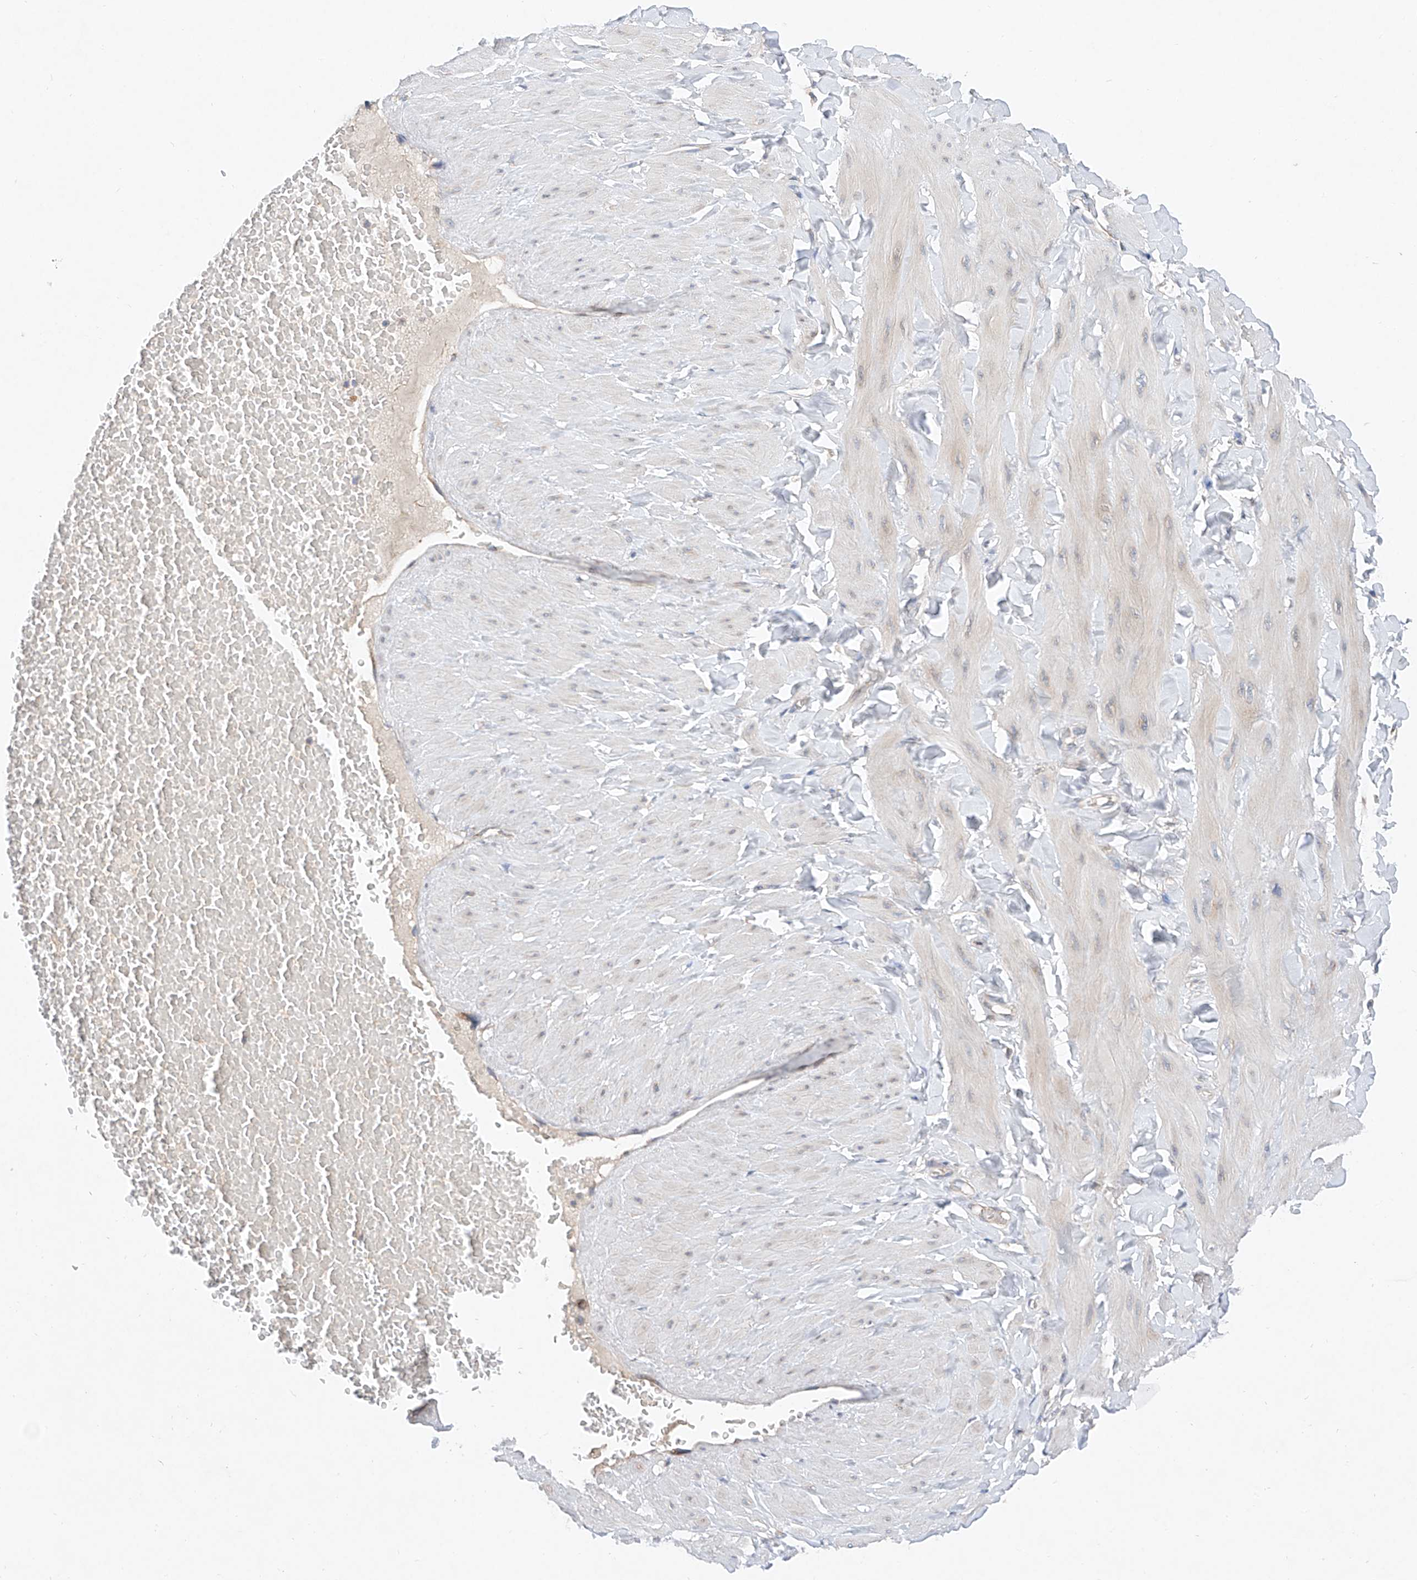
{"staining": {"intensity": "negative", "quantity": "none", "location": "none"}, "tissue": "adipose tissue", "cell_type": "Adipocytes", "image_type": "normal", "snomed": [{"axis": "morphology", "description": "Normal tissue, NOS"}, {"axis": "topography", "description": "Adipose tissue"}, {"axis": "topography", "description": "Vascular tissue"}, {"axis": "topography", "description": "Peripheral nerve tissue"}], "caption": "Immunohistochemistry (IHC) of benign adipose tissue shows no staining in adipocytes. (IHC, brightfield microscopy, high magnification).", "gene": "FASTK", "patient": {"sex": "male", "age": 25}}